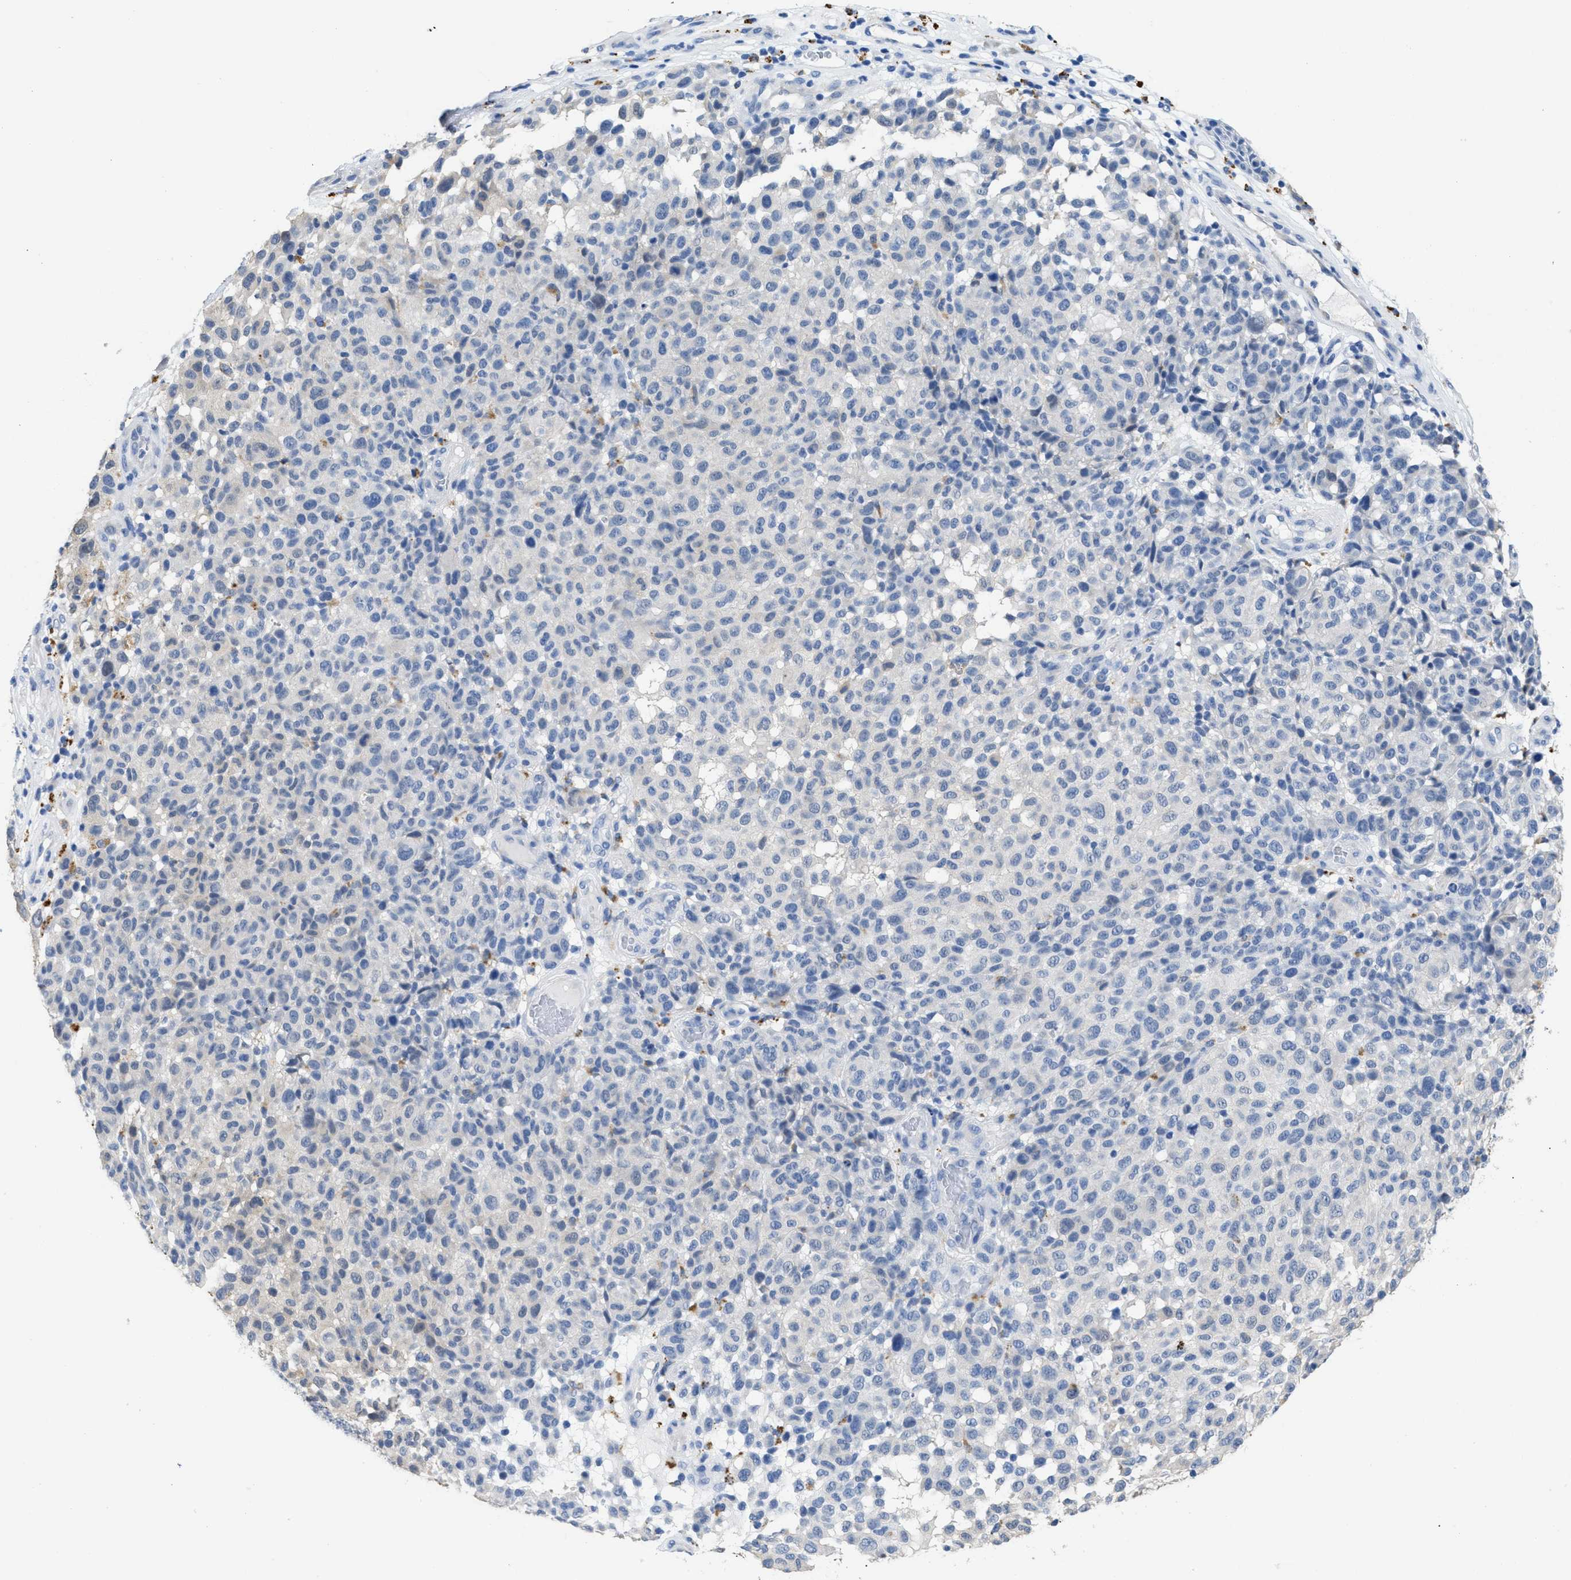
{"staining": {"intensity": "negative", "quantity": "none", "location": "none"}, "tissue": "melanoma", "cell_type": "Tumor cells", "image_type": "cancer", "snomed": [{"axis": "morphology", "description": "Malignant melanoma, NOS"}, {"axis": "topography", "description": "Skin"}], "caption": "Malignant melanoma stained for a protein using immunohistochemistry demonstrates no expression tumor cells.", "gene": "APOBEC2", "patient": {"sex": "male", "age": 59}}